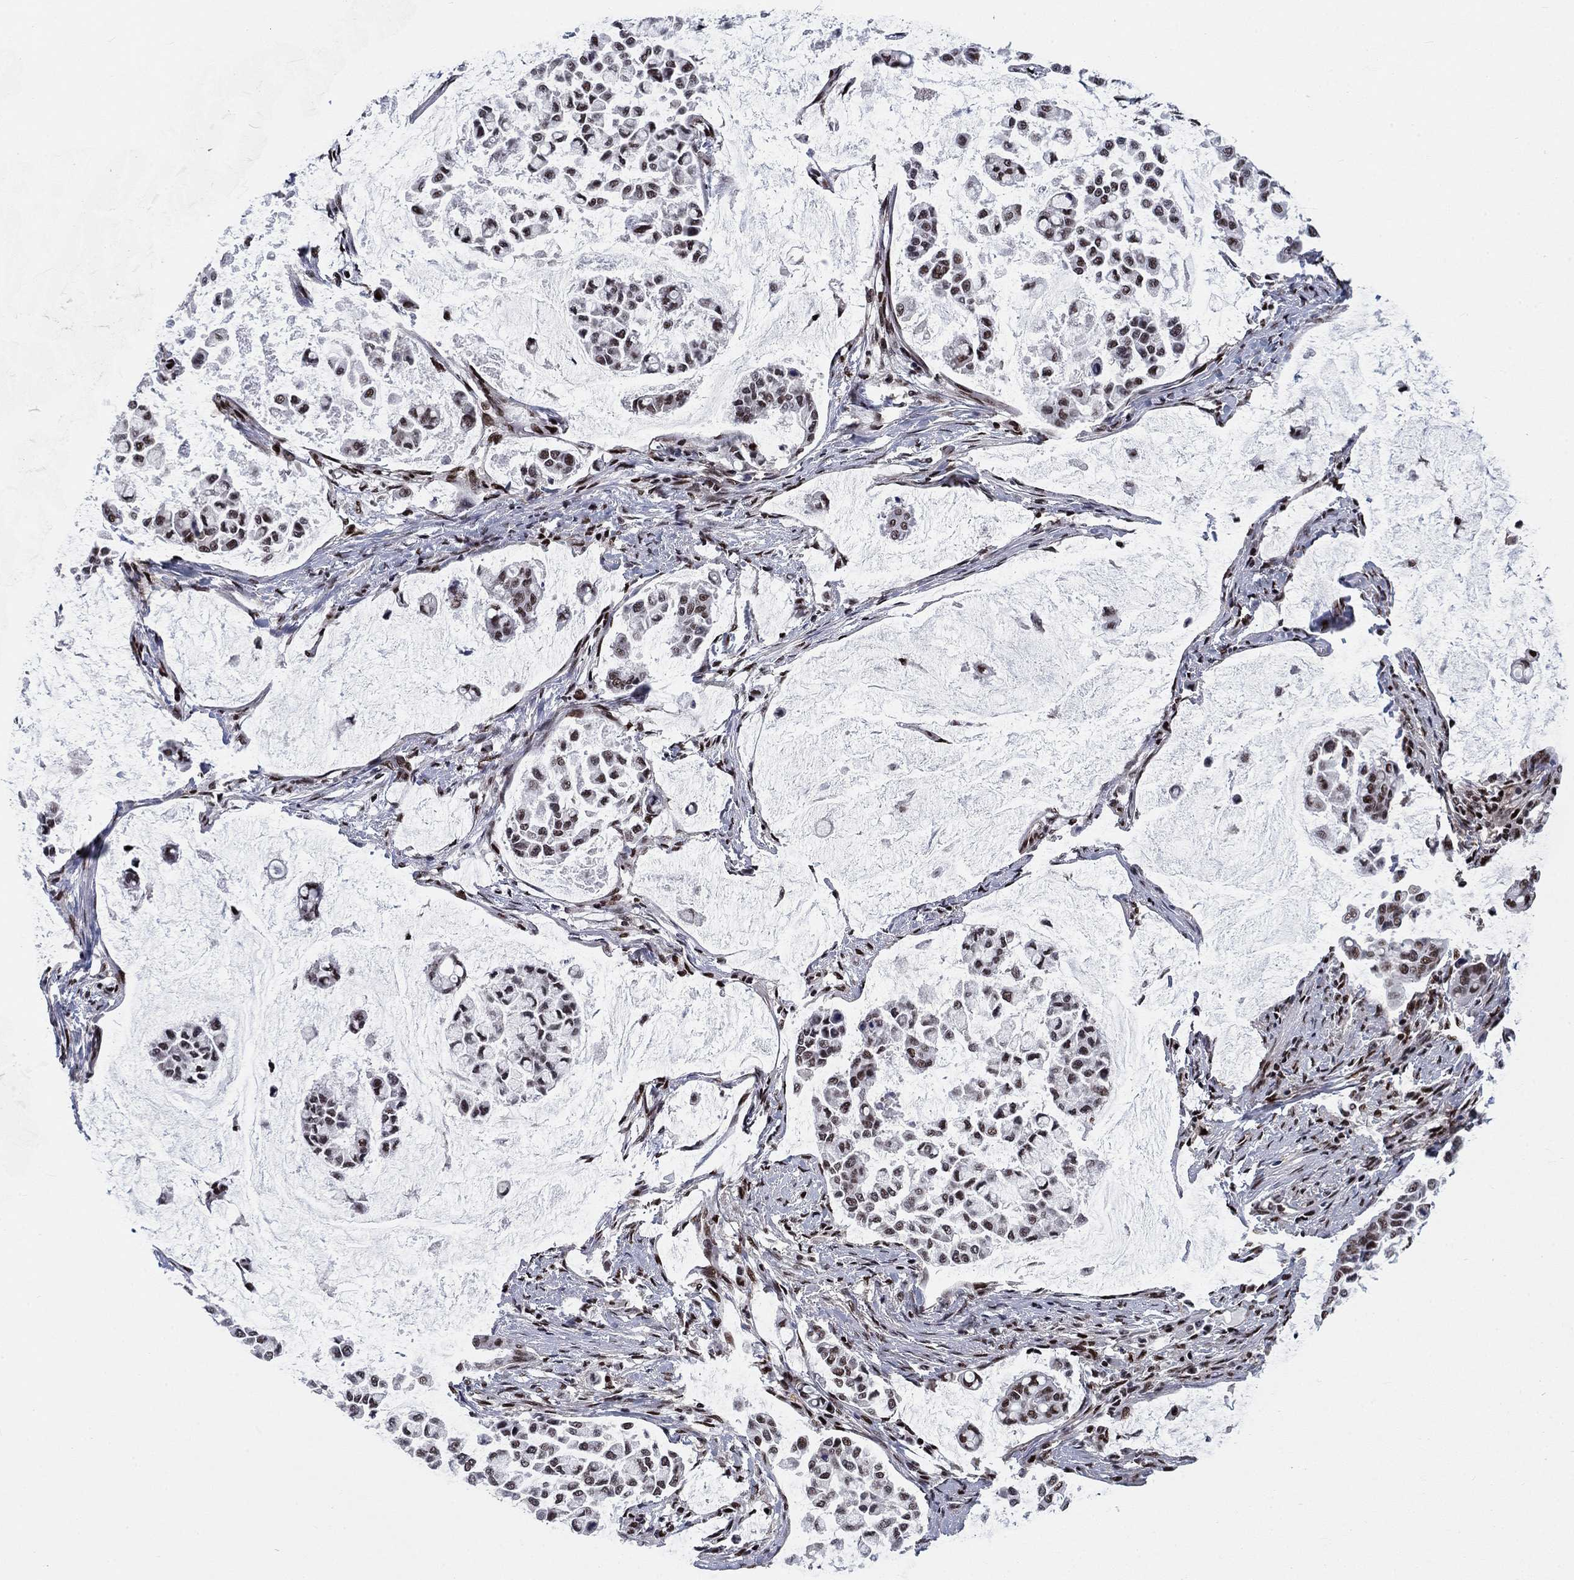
{"staining": {"intensity": "strong", "quantity": "<25%", "location": "nuclear"}, "tissue": "stomach cancer", "cell_type": "Tumor cells", "image_type": "cancer", "snomed": [{"axis": "morphology", "description": "Adenocarcinoma, NOS"}, {"axis": "topography", "description": "Stomach"}], "caption": "Immunohistochemistry (IHC) photomicrograph of neoplastic tissue: stomach cancer (adenocarcinoma) stained using immunohistochemistry displays medium levels of strong protein expression localized specifically in the nuclear of tumor cells, appearing as a nuclear brown color.", "gene": "RPRD1B", "patient": {"sex": "male", "age": 82}}